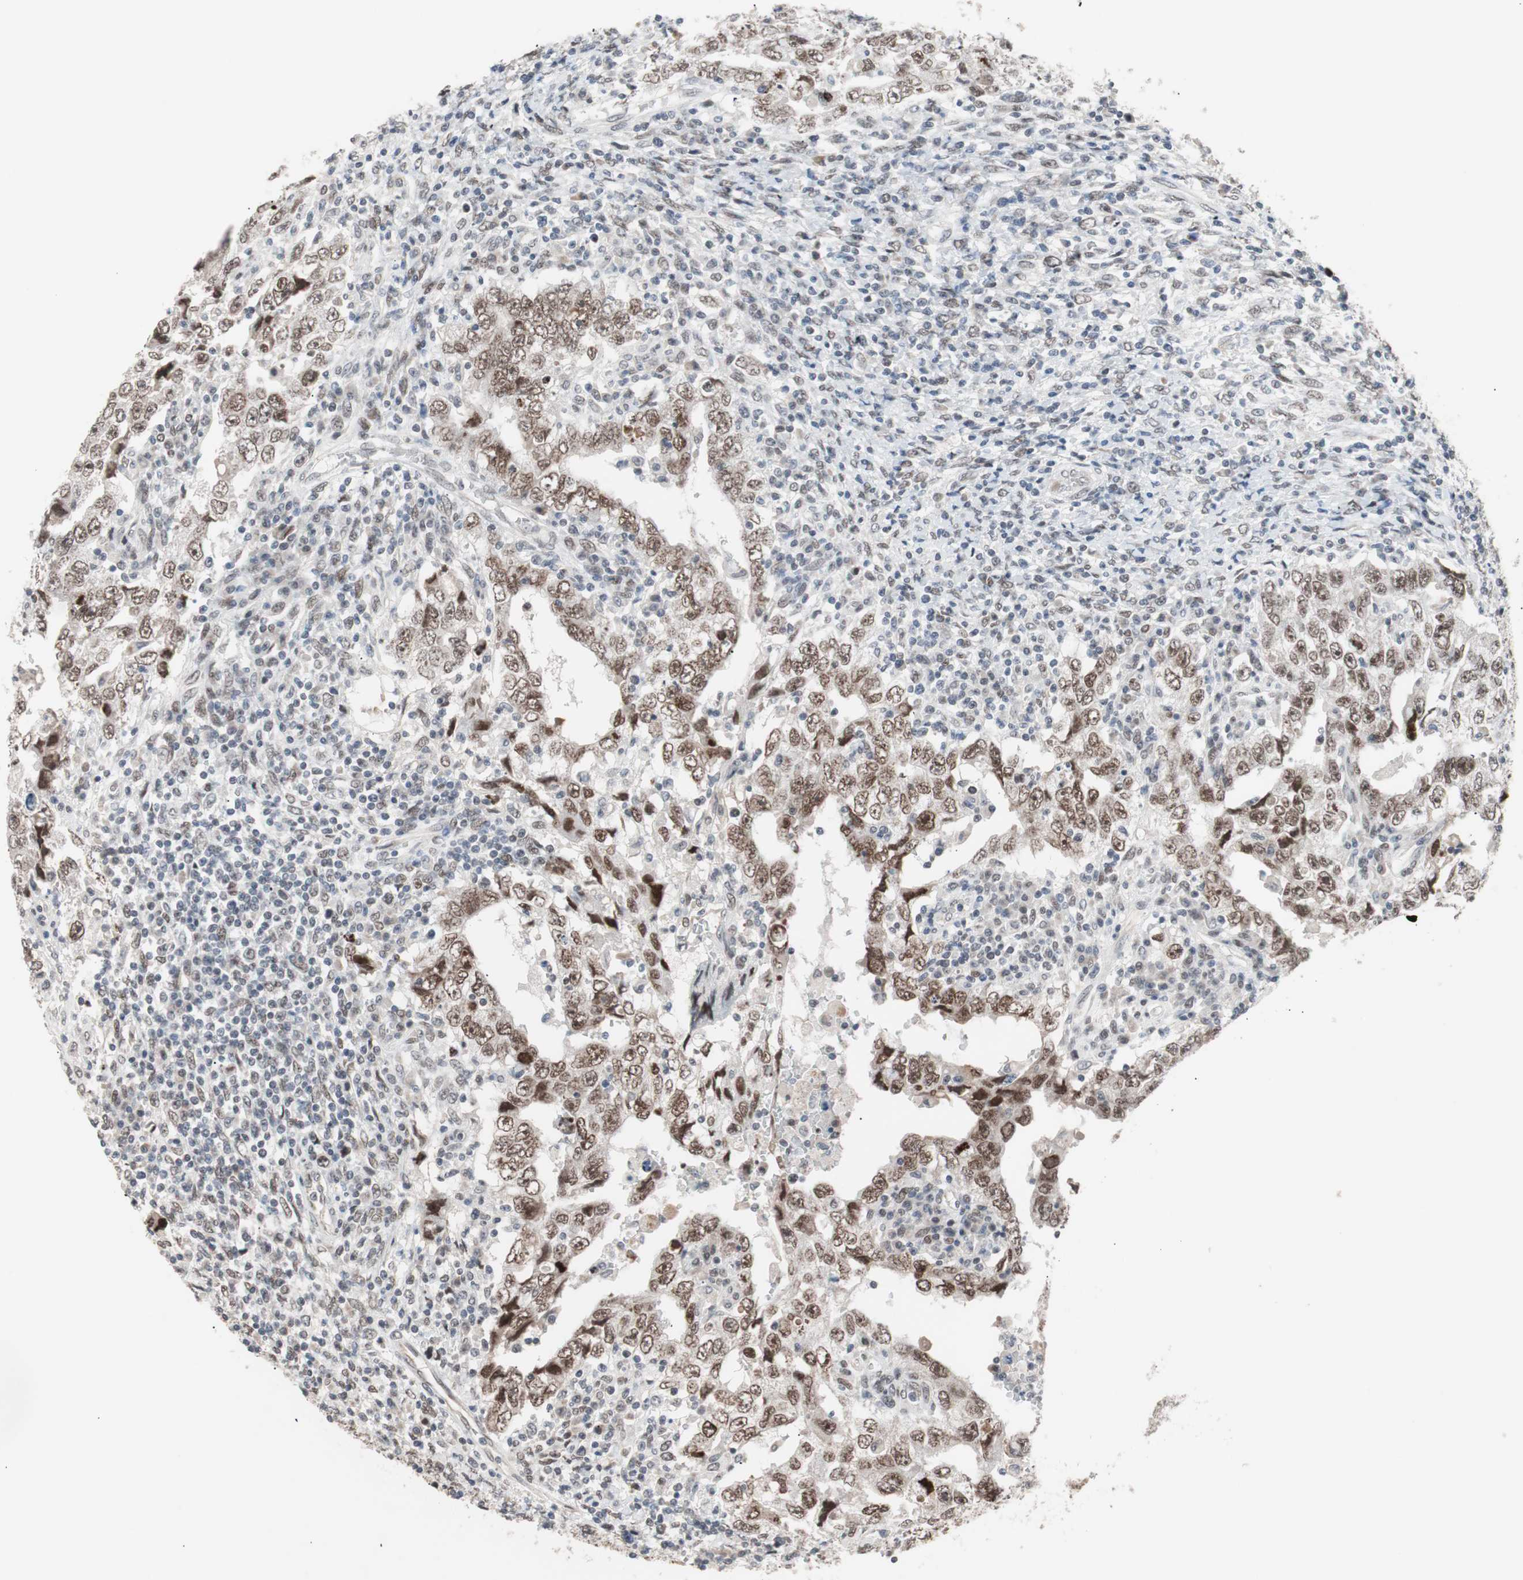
{"staining": {"intensity": "moderate", "quantity": ">75%", "location": "nuclear"}, "tissue": "testis cancer", "cell_type": "Tumor cells", "image_type": "cancer", "snomed": [{"axis": "morphology", "description": "Carcinoma, Embryonal, NOS"}, {"axis": "topography", "description": "Testis"}], "caption": "The photomicrograph demonstrates immunohistochemical staining of testis cancer (embryonal carcinoma). There is moderate nuclear staining is appreciated in approximately >75% of tumor cells.", "gene": "LIG3", "patient": {"sex": "male", "age": 26}}